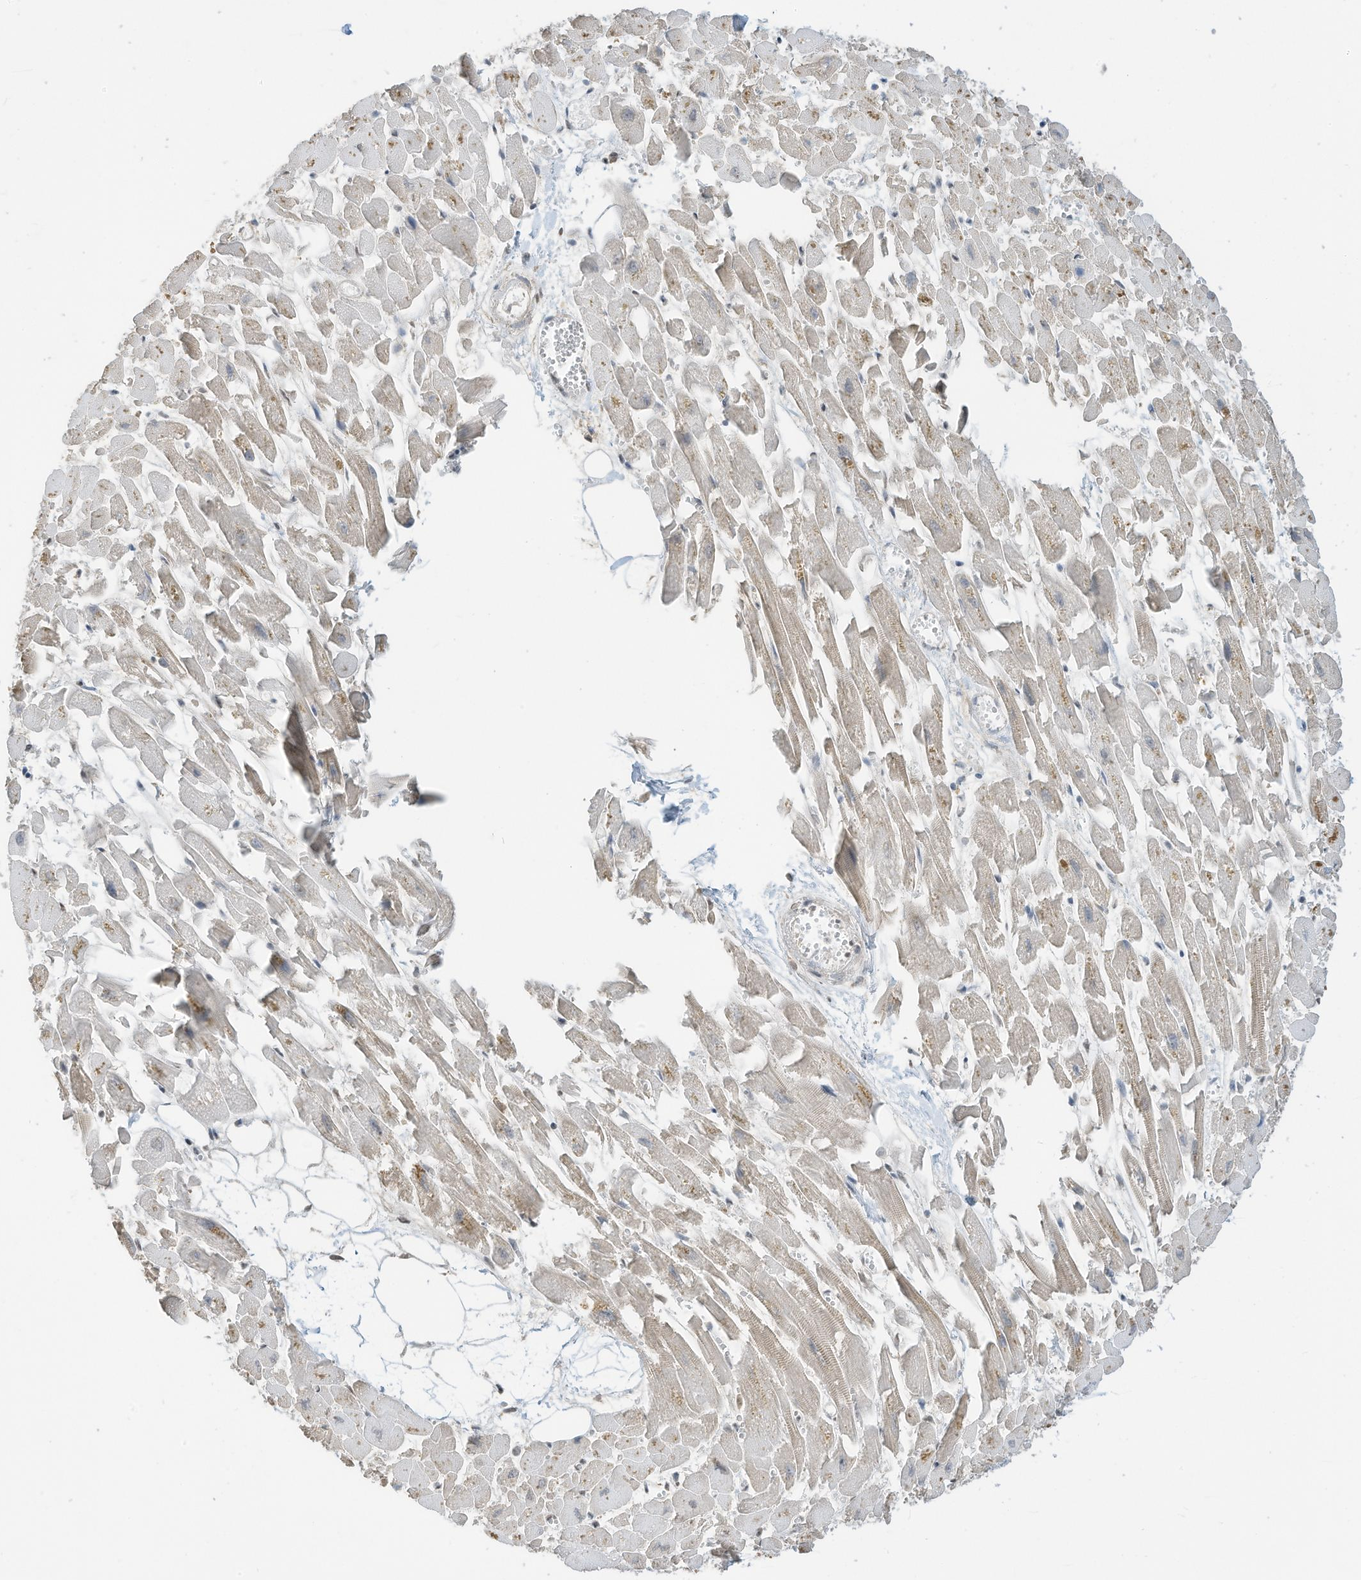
{"staining": {"intensity": "negative", "quantity": "none", "location": "none"}, "tissue": "heart muscle", "cell_type": "Cardiomyocytes", "image_type": "normal", "snomed": [{"axis": "morphology", "description": "Normal tissue, NOS"}, {"axis": "topography", "description": "Heart"}], "caption": "IHC of benign heart muscle exhibits no expression in cardiomyocytes.", "gene": "ZNF195", "patient": {"sex": "female", "age": 64}}